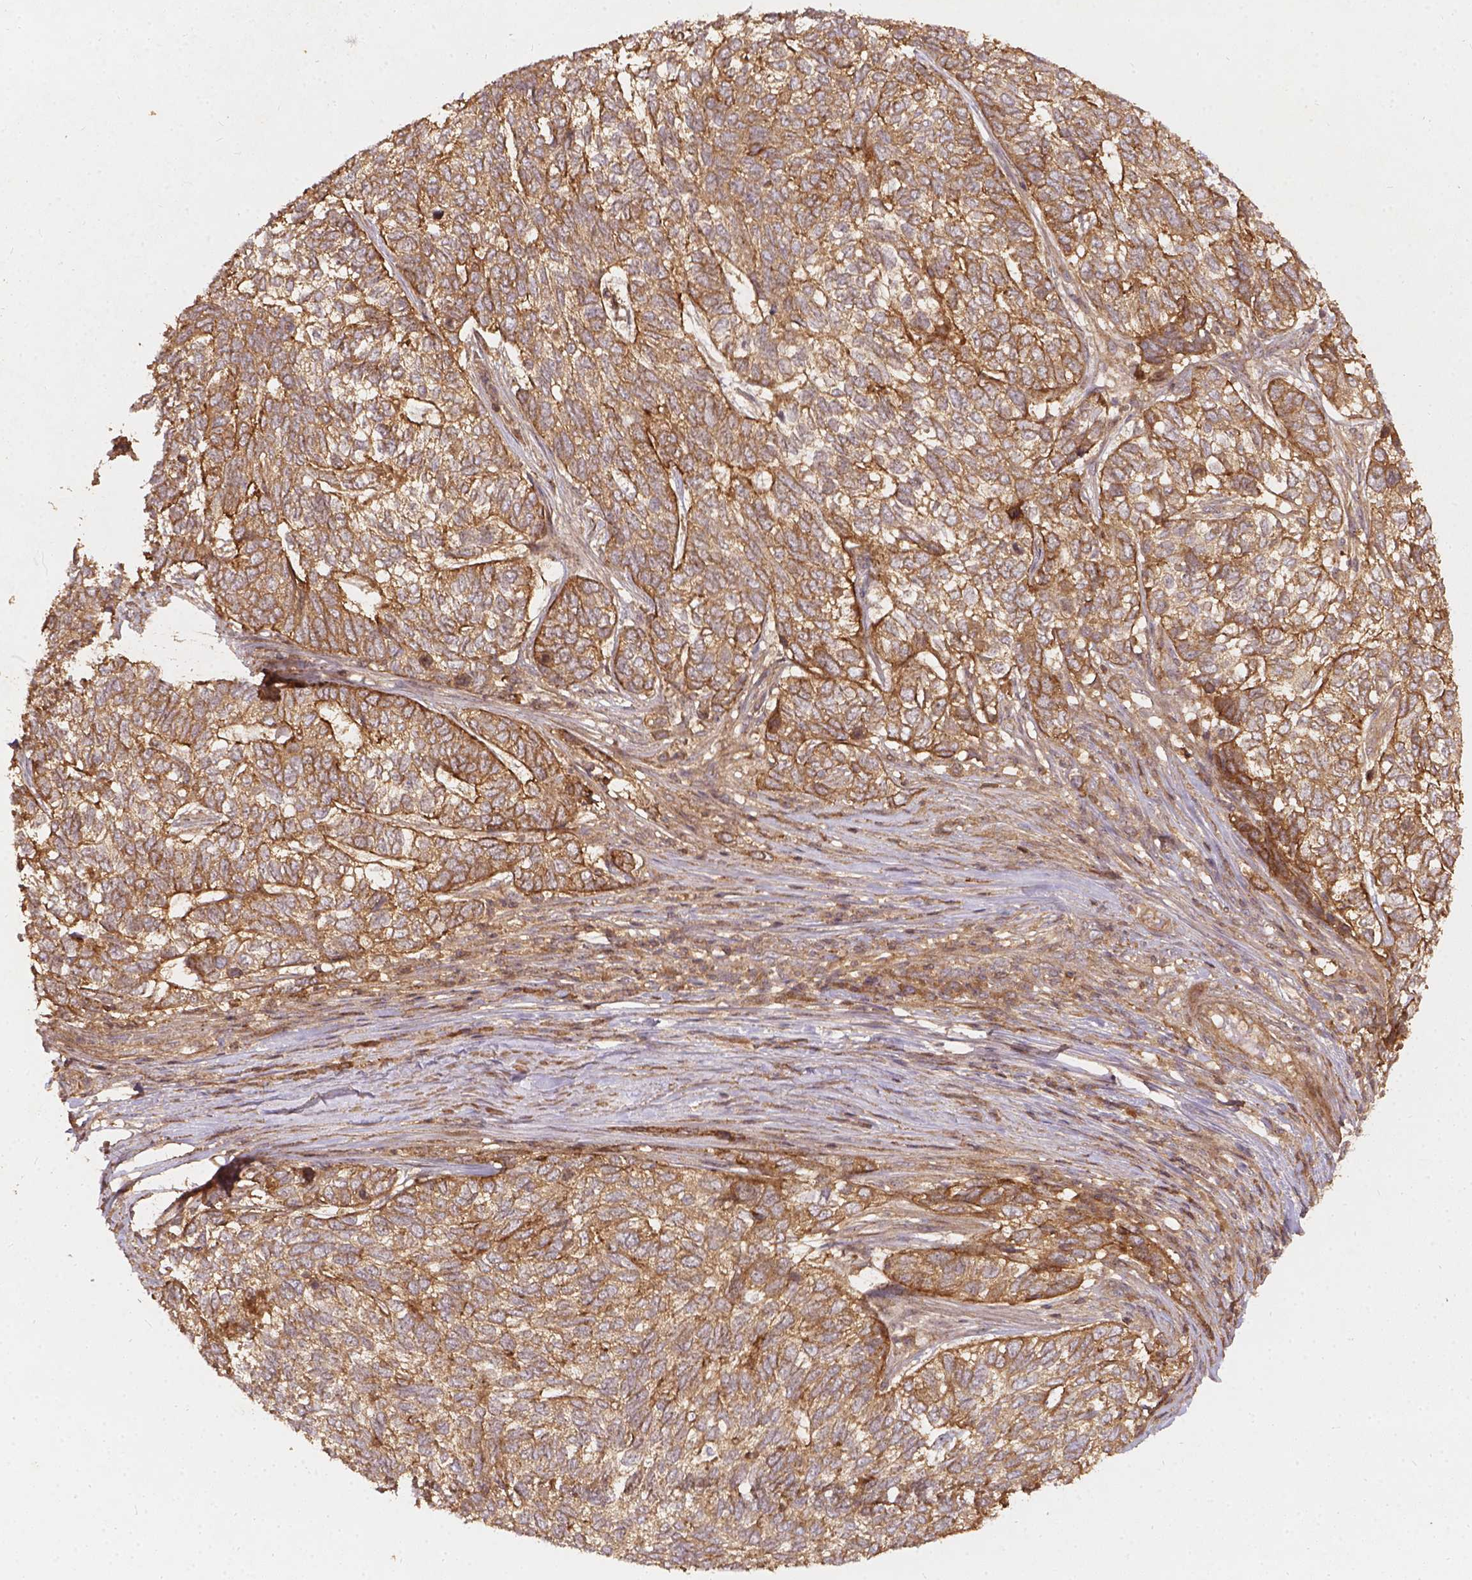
{"staining": {"intensity": "moderate", "quantity": ">75%", "location": "cytoplasmic/membranous"}, "tissue": "skin cancer", "cell_type": "Tumor cells", "image_type": "cancer", "snomed": [{"axis": "morphology", "description": "Basal cell carcinoma"}, {"axis": "topography", "description": "Skin"}], "caption": "Immunohistochemistry staining of skin cancer, which shows medium levels of moderate cytoplasmic/membranous positivity in approximately >75% of tumor cells indicating moderate cytoplasmic/membranous protein positivity. The staining was performed using DAB (3,3'-diaminobenzidine) (brown) for protein detection and nuclei were counterstained in hematoxylin (blue).", "gene": "XPR1", "patient": {"sex": "female", "age": 65}}